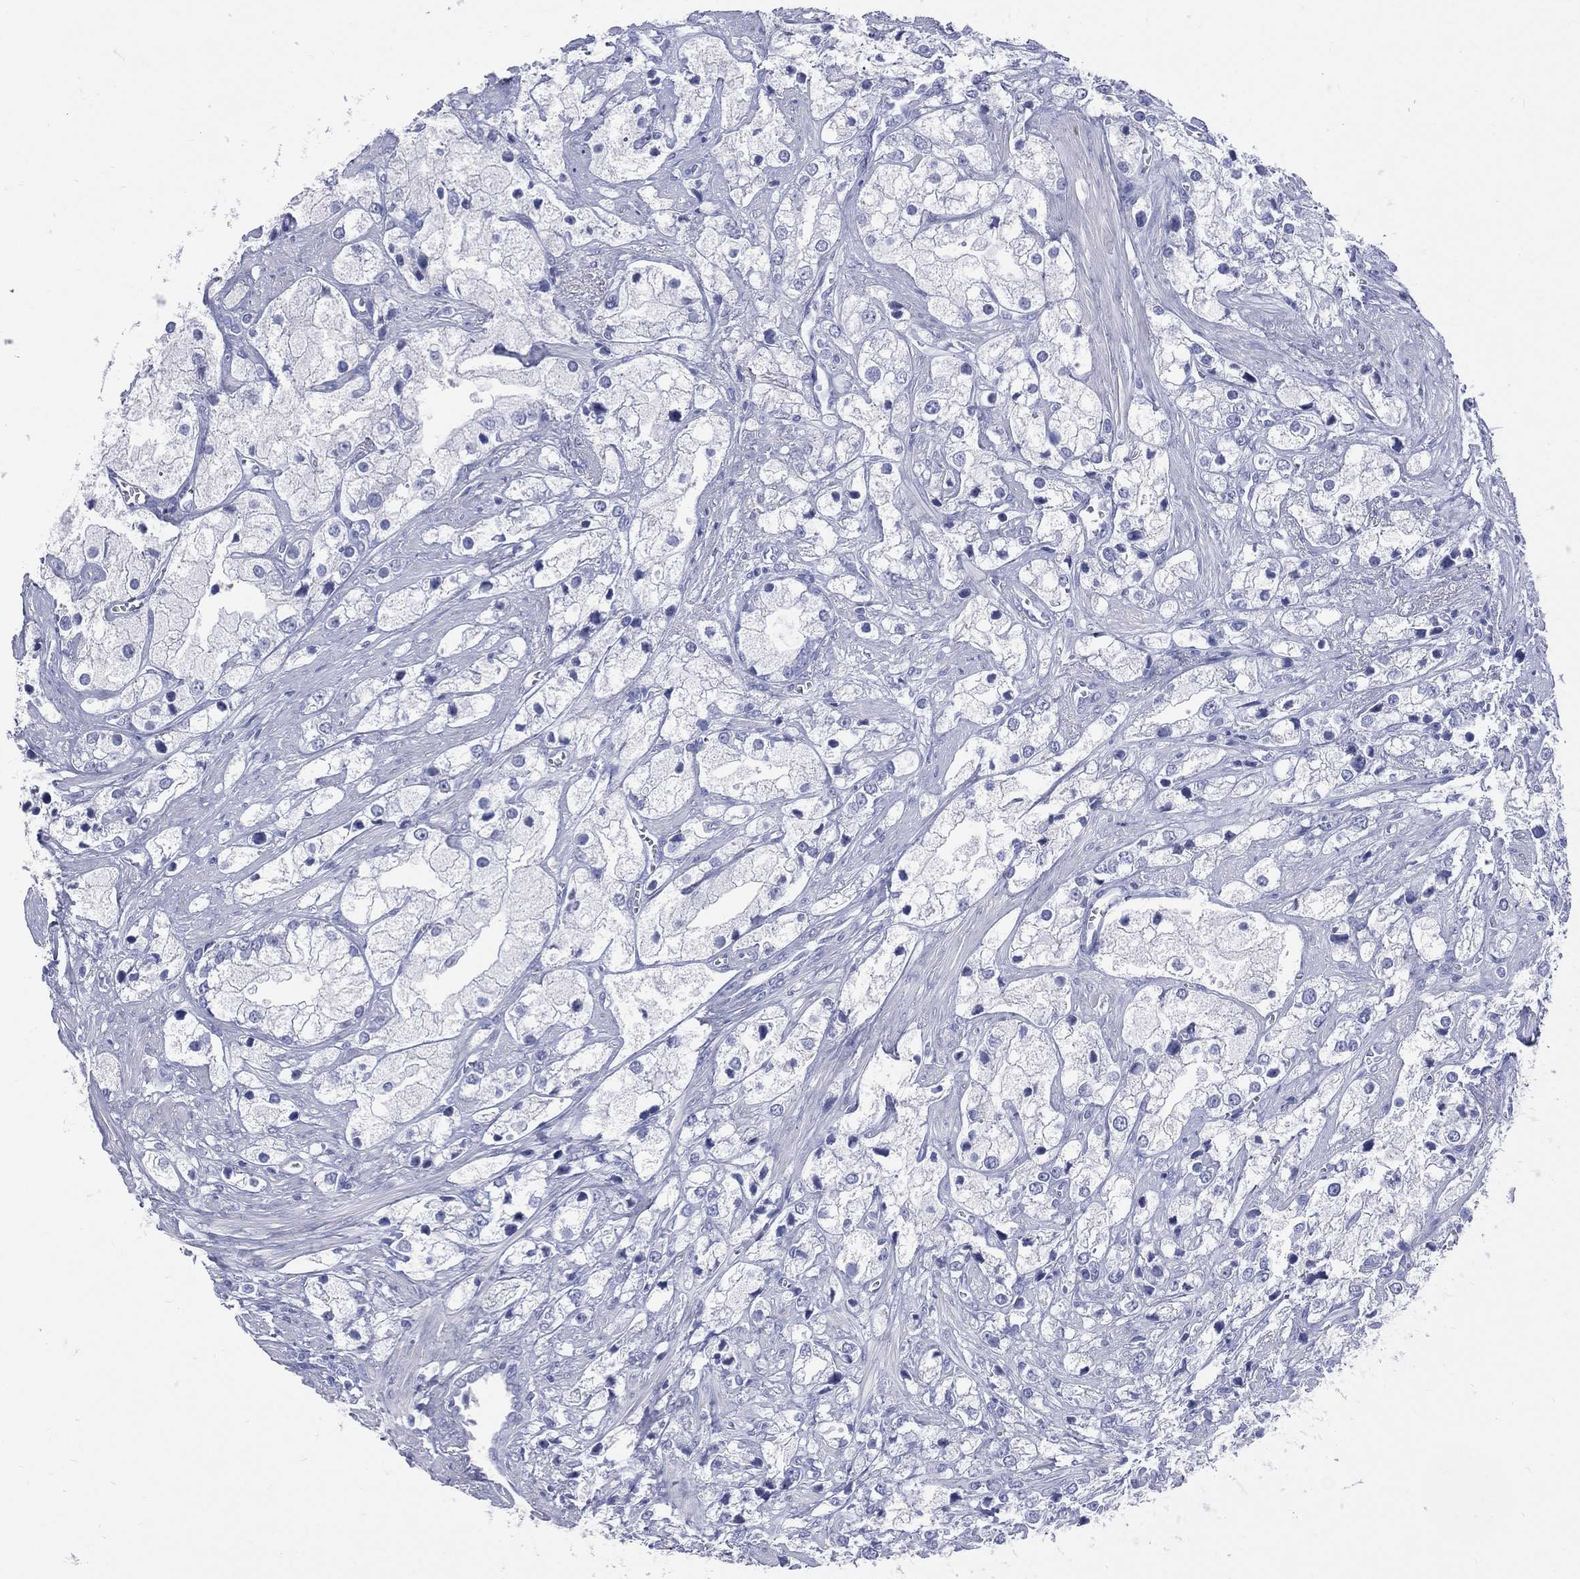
{"staining": {"intensity": "negative", "quantity": "none", "location": "none"}, "tissue": "prostate cancer", "cell_type": "Tumor cells", "image_type": "cancer", "snomed": [{"axis": "morphology", "description": "Adenocarcinoma, NOS"}, {"axis": "topography", "description": "Prostate and seminal vesicle, NOS"}, {"axis": "topography", "description": "Prostate"}], "caption": "Immunohistochemistry (IHC) photomicrograph of neoplastic tissue: human adenocarcinoma (prostate) stained with DAB (3,3'-diaminobenzidine) displays no significant protein staining in tumor cells.", "gene": "CYLC1", "patient": {"sex": "male", "age": 79}}